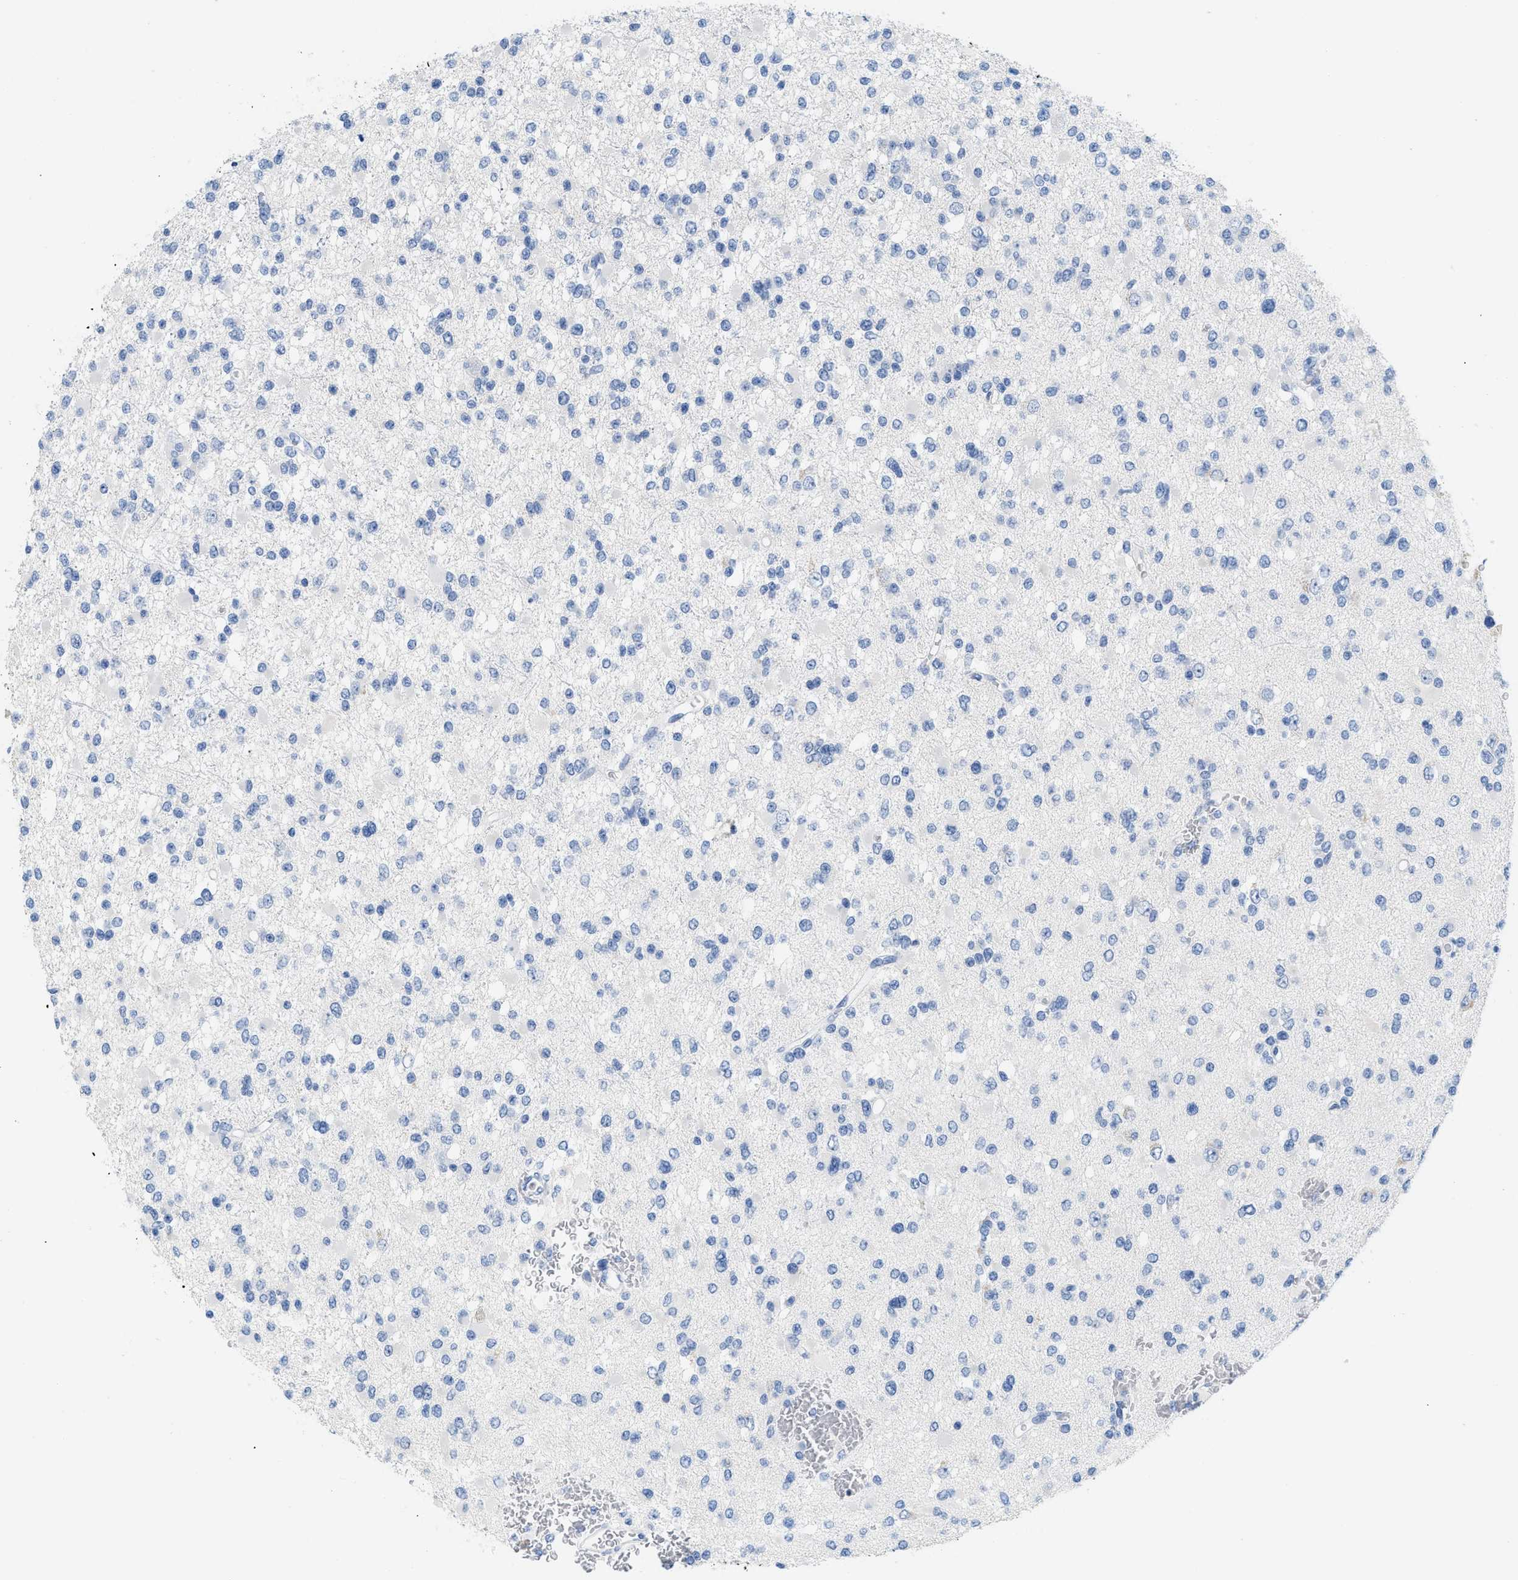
{"staining": {"intensity": "negative", "quantity": "none", "location": "none"}, "tissue": "glioma", "cell_type": "Tumor cells", "image_type": "cancer", "snomed": [{"axis": "morphology", "description": "Glioma, malignant, Low grade"}, {"axis": "topography", "description": "Brain"}], "caption": "This is a image of IHC staining of malignant glioma (low-grade), which shows no positivity in tumor cells.", "gene": "CR1", "patient": {"sex": "female", "age": 22}}